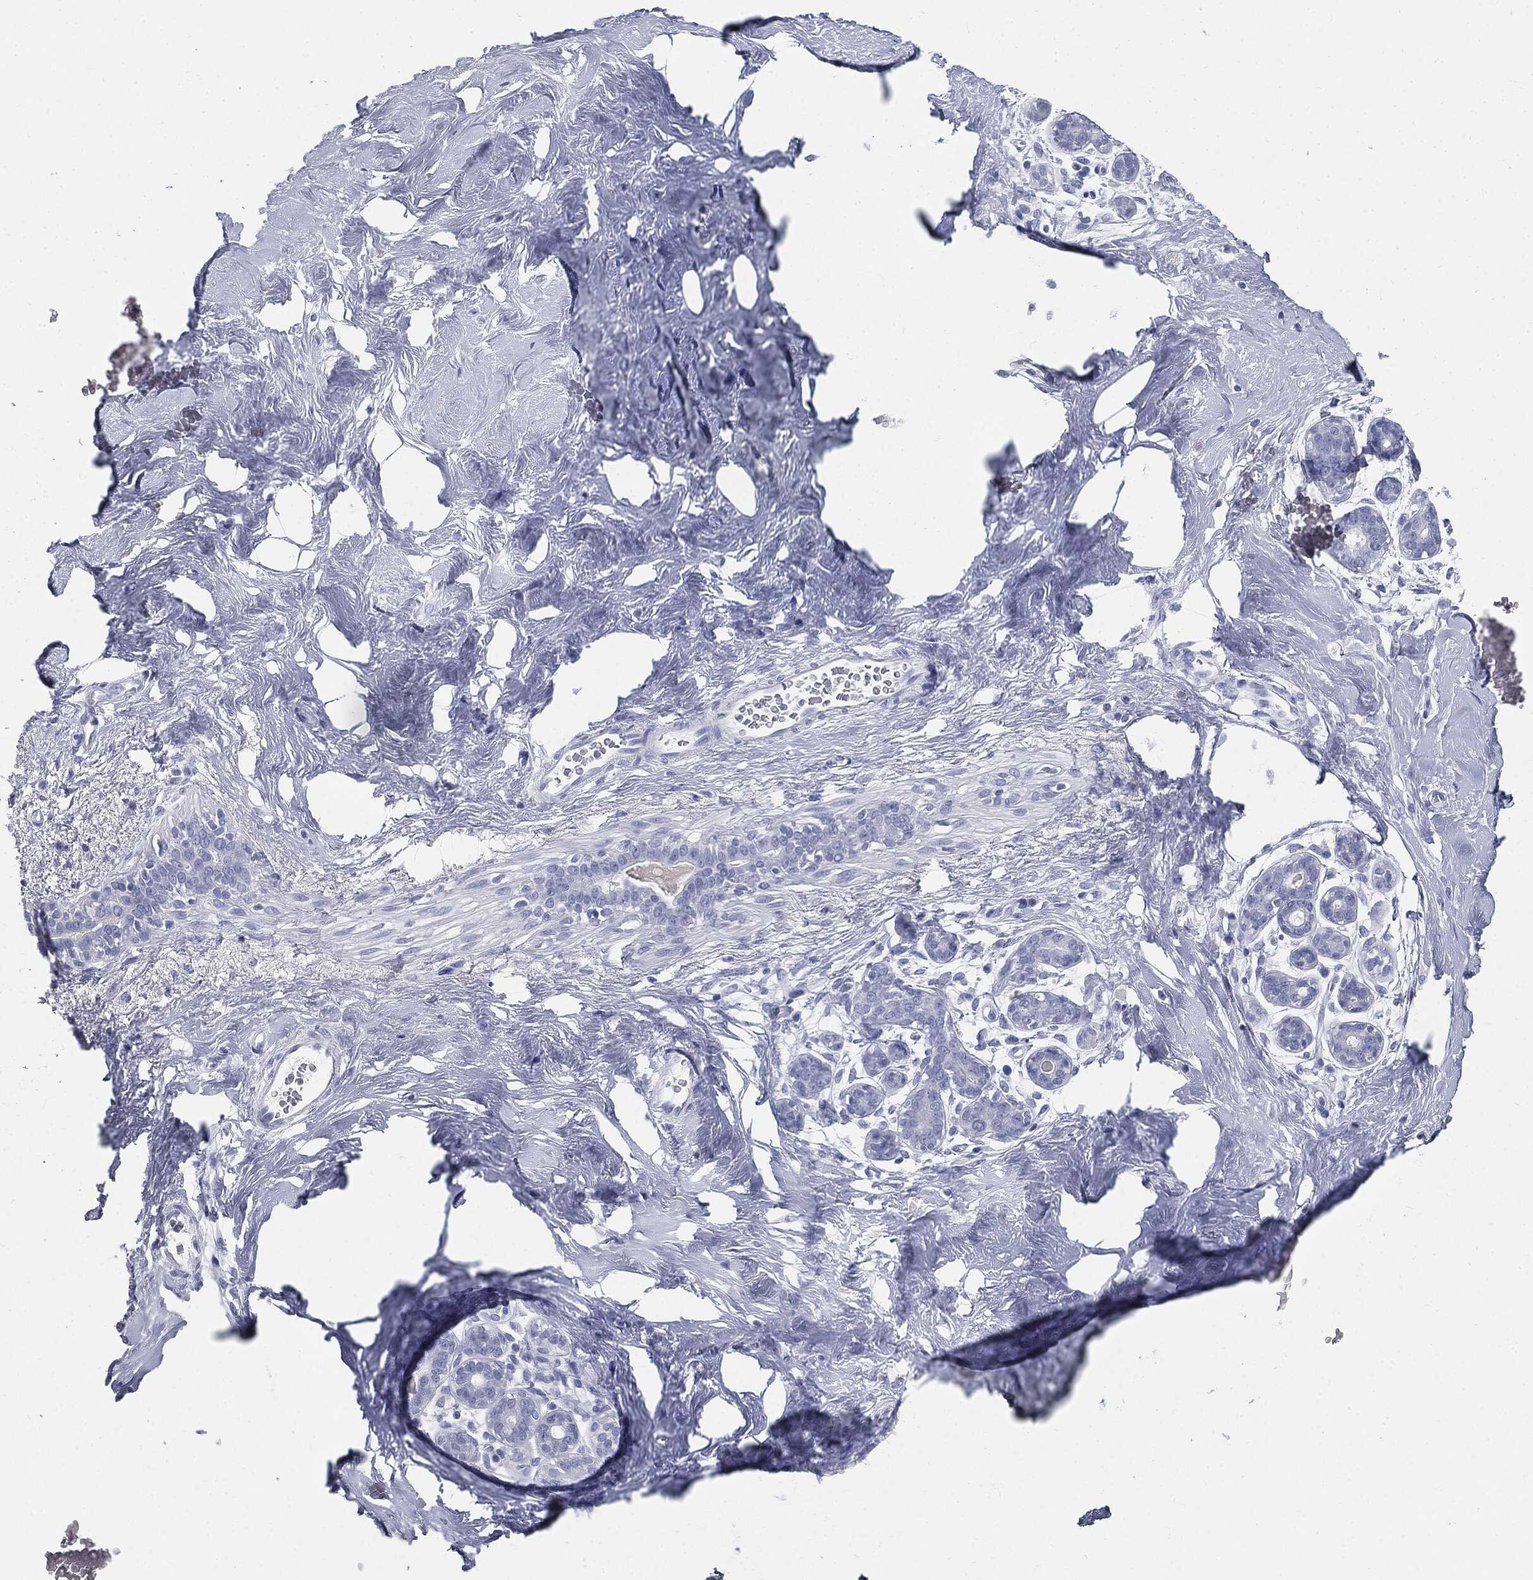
{"staining": {"intensity": "negative", "quantity": "none", "location": "none"}, "tissue": "breast", "cell_type": "Adipocytes", "image_type": "normal", "snomed": [{"axis": "morphology", "description": "Normal tissue, NOS"}, {"axis": "topography", "description": "Breast"}], "caption": "This micrograph is of benign breast stained with immunohistochemistry to label a protein in brown with the nuclei are counter-stained blue. There is no staining in adipocytes. (Stains: DAB immunohistochemistry (IHC) with hematoxylin counter stain, Microscopy: brightfield microscopy at high magnification).", "gene": "CUZD1", "patient": {"sex": "female", "age": 43}}